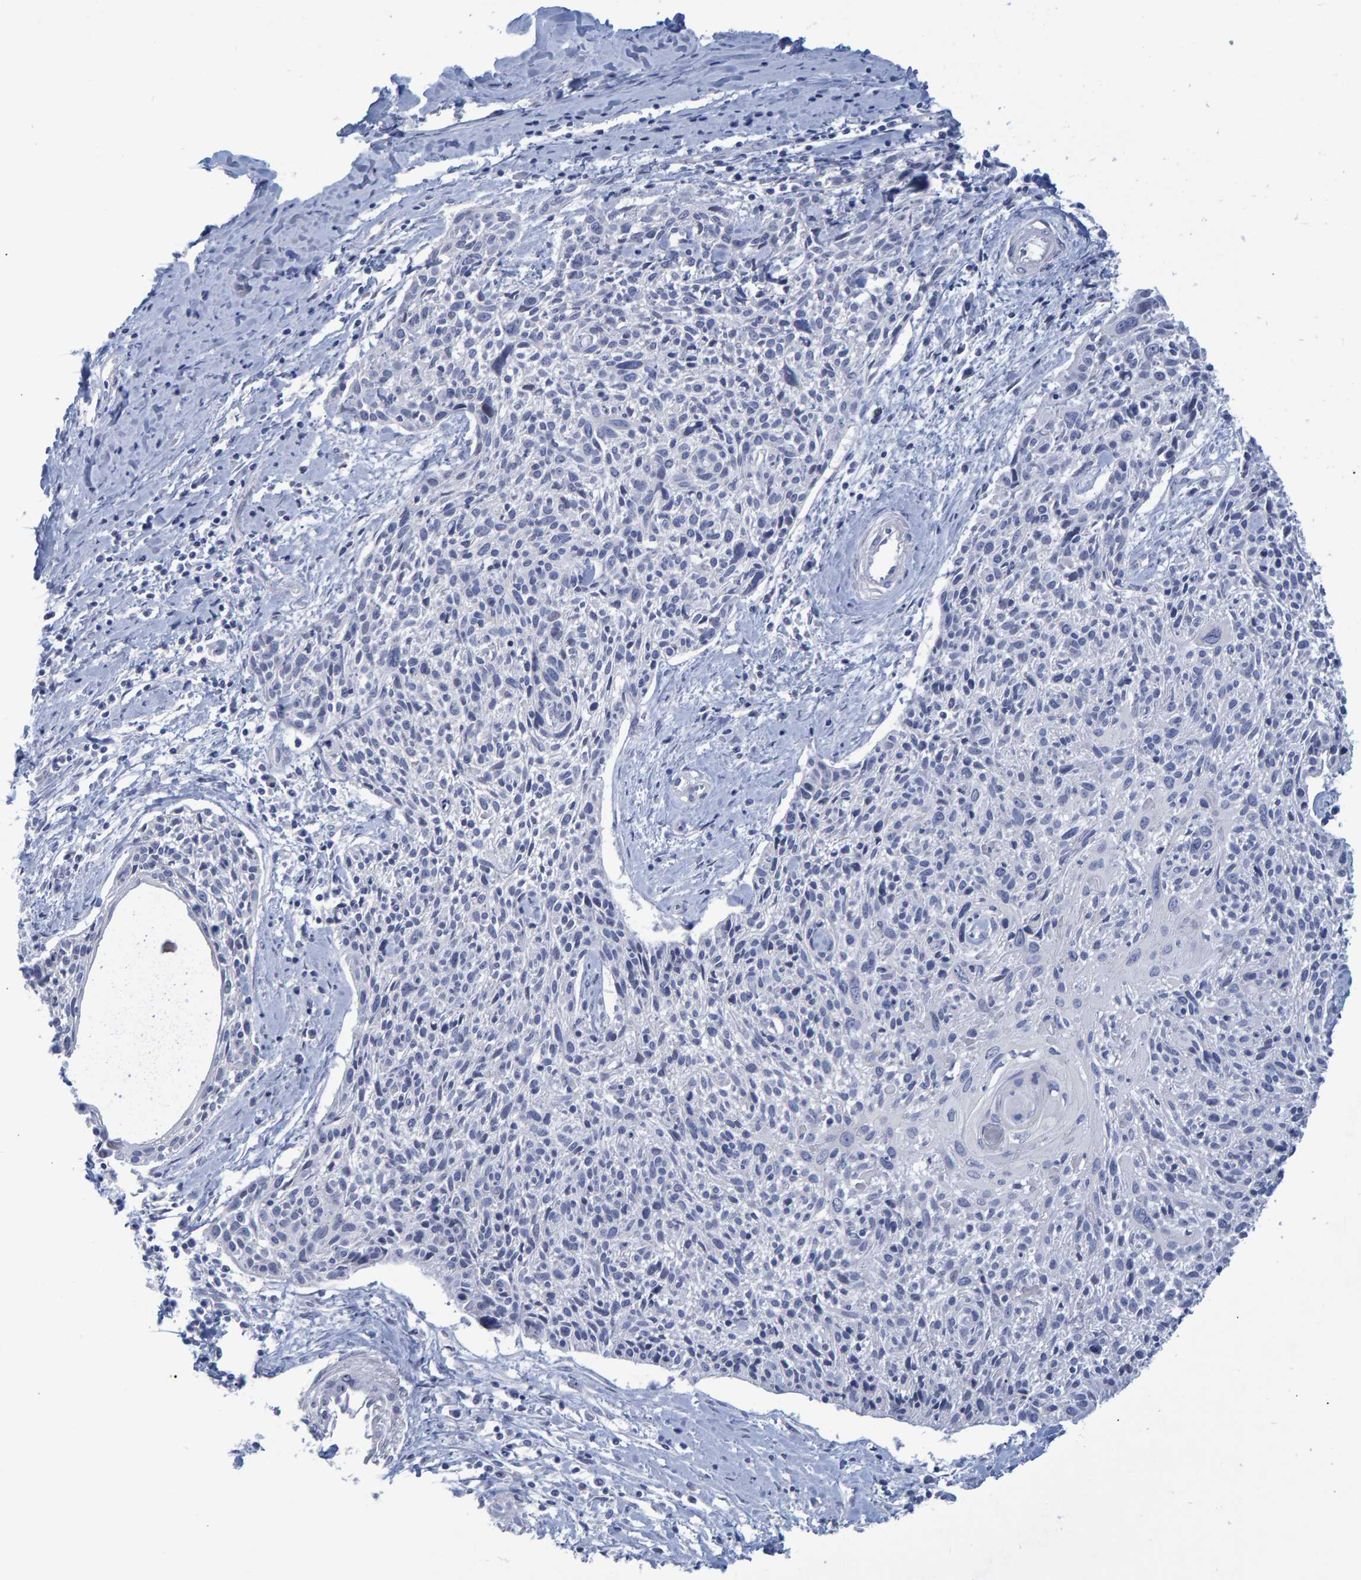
{"staining": {"intensity": "negative", "quantity": "none", "location": "none"}, "tissue": "cervical cancer", "cell_type": "Tumor cells", "image_type": "cancer", "snomed": [{"axis": "morphology", "description": "Squamous cell carcinoma, NOS"}, {"axis": "topography", "description": "Cervix"}], "caption": "DAB immunohistochemical staining of human squamous cell carcinoma (cervical) demonstrates no significant expression in tumor cells.", "gene": "PROCA1", "patient": {"sex": "female", "age": 51}}